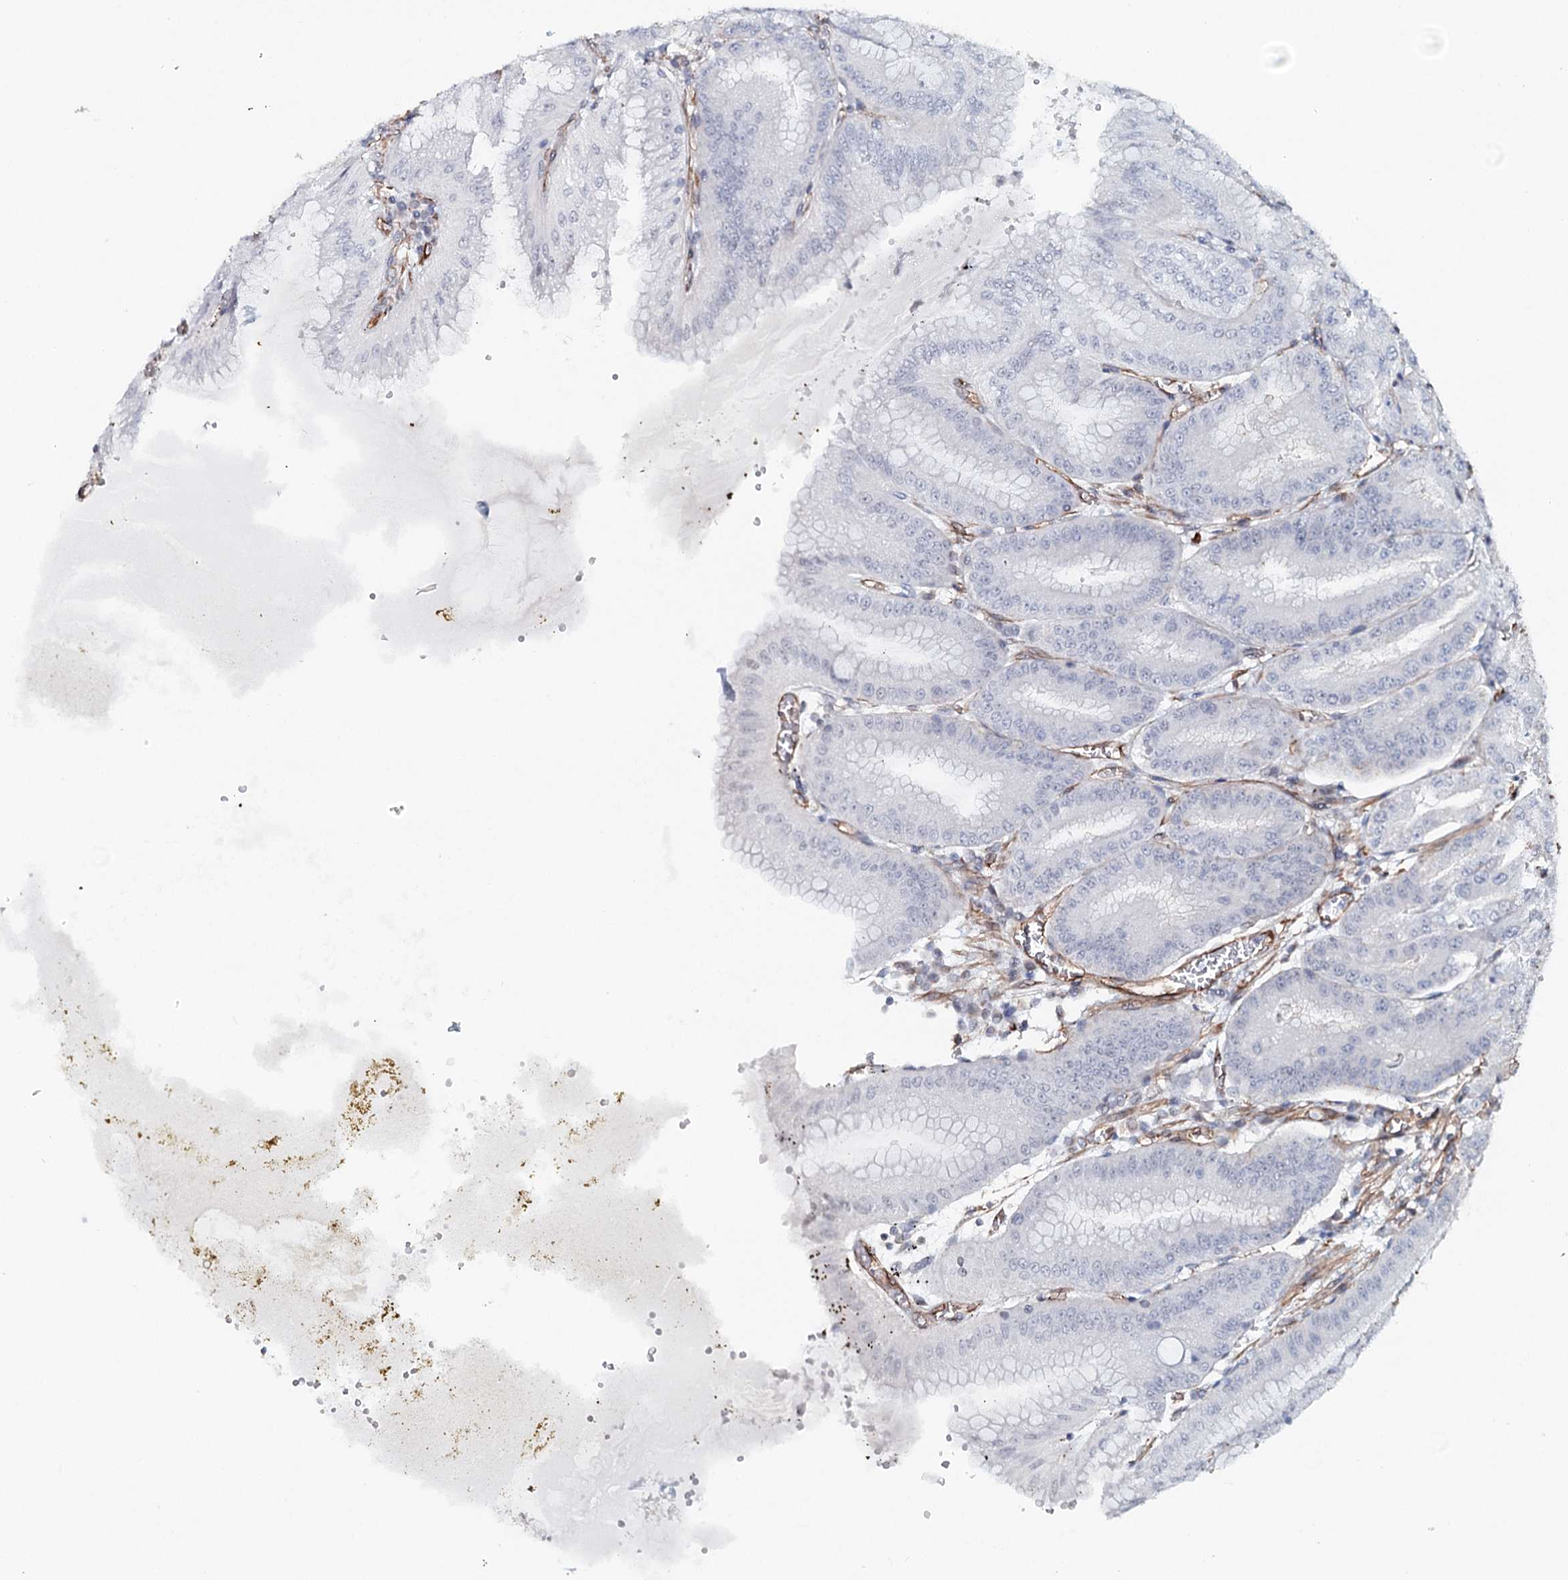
{"staining": {"intensity": "weak", "quantity": "<25%", "location": "cytoplasmic/membranous"}, "tissue": "stomach", "cell_type": "Glandular cells", "image_type": "normal", "snomed": [{"axis": "morphology", "description": "Normal tissue, NOS"}, {"axis": "topography", "description": "Stomach, upper"}, {"axis": "topography", "description": "Stomach, lower"}], "caption": "This is an IHC photomicrograph of unremarkable stomach. There is no expression in glandular cells.", "gene": "SYNPO", "patient": {"sex": "male", "age": 71}}